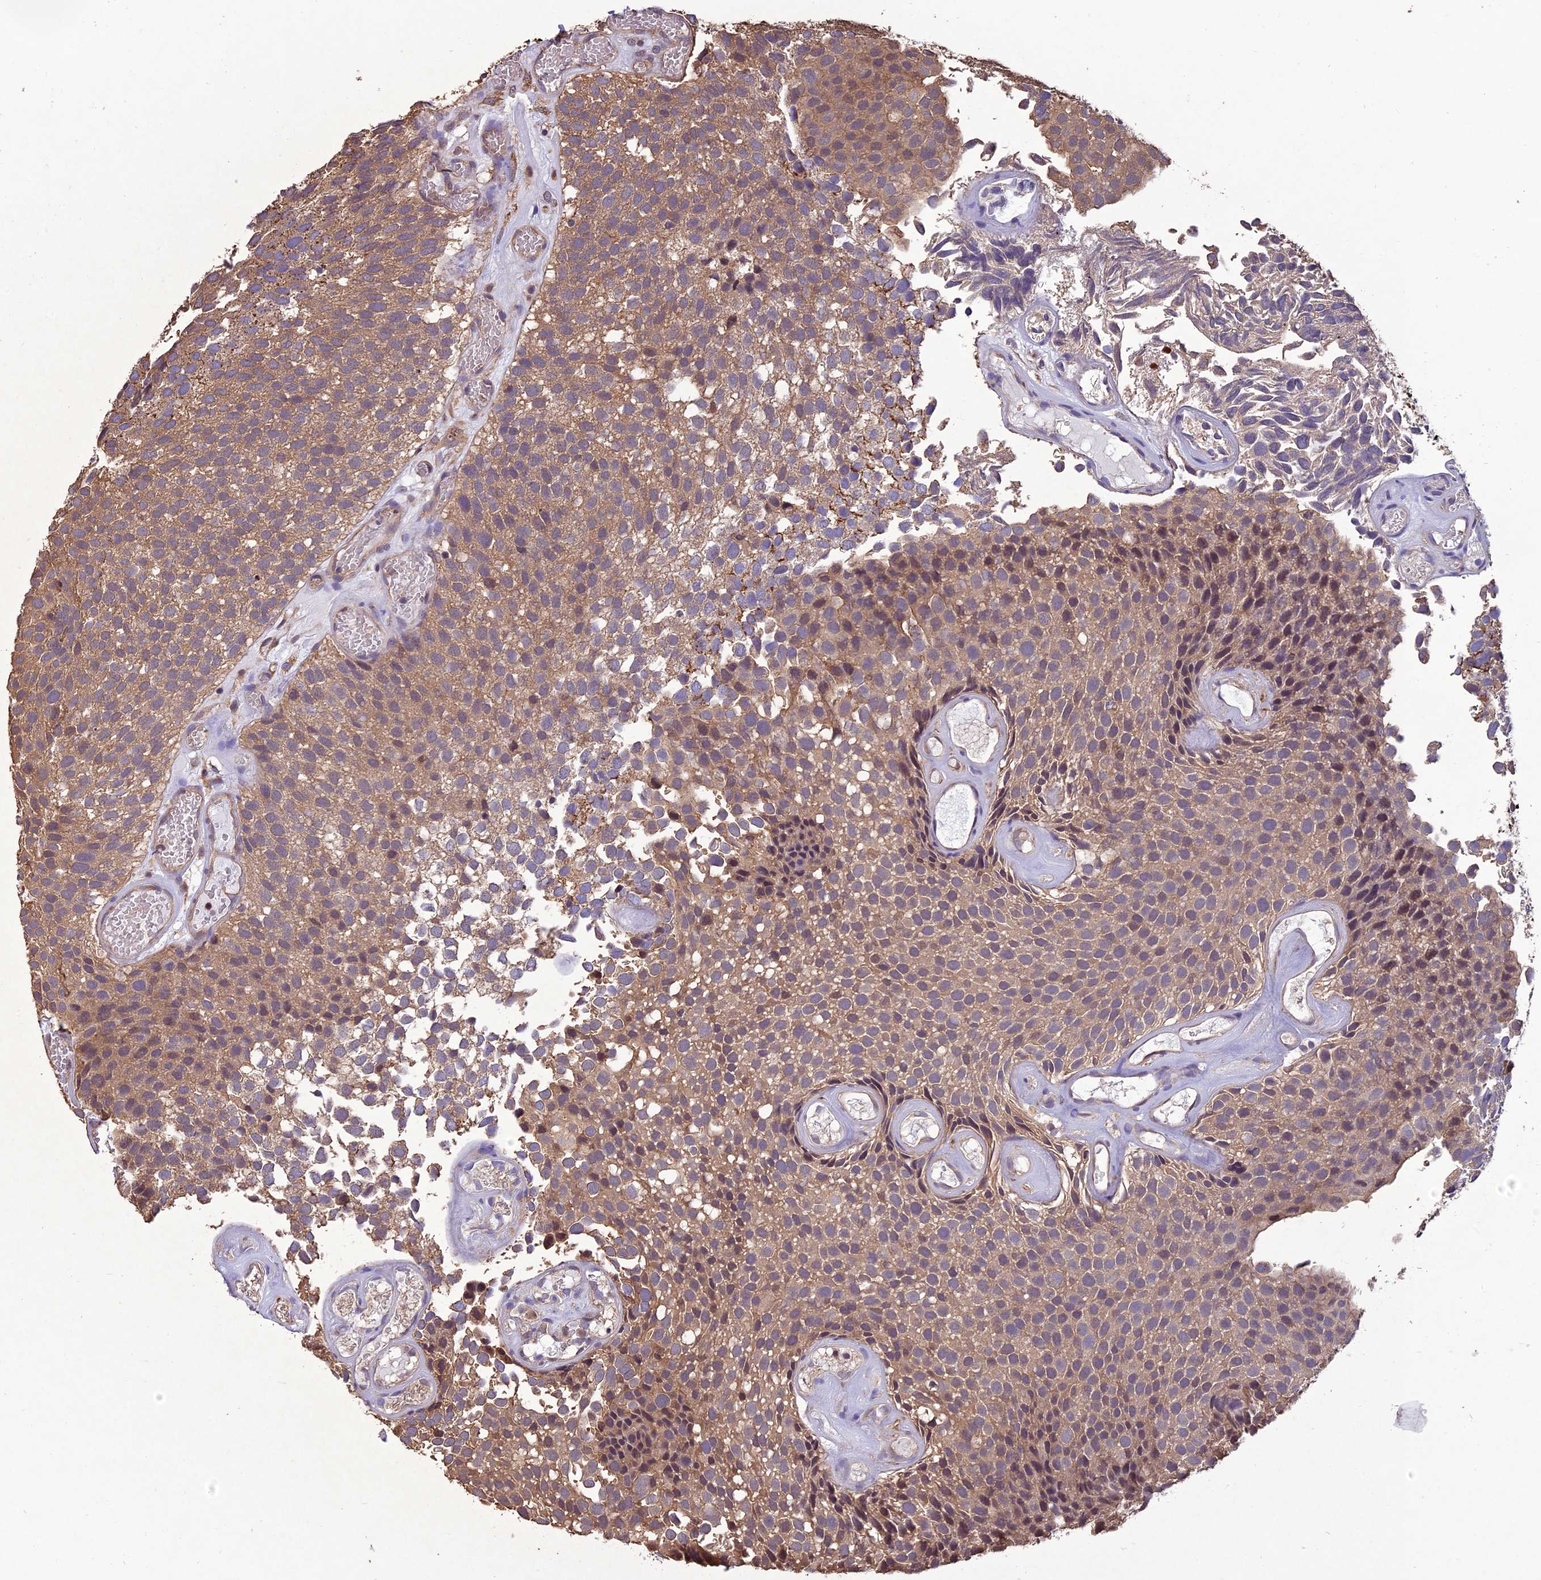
{"staining": {"intensity": "weak", "quantity": "25%-75%", "location": "cytoplasmic/membranous"}, "tissue": "urothelial cancer", "cell_type": "Tumor cells", "image_type": "cancer", "snomed": [{"axis": "morphology", "description": "Urothelial carcinoma, Low grade"}, {"axis": "topography", "description": "Urinary bladder"}], "caption": "Urothelial cancer stained for a protein (brown) exhibits weak cytoplasmic/membranous positive expression in about 25%-75% of tumor cells.", "gene": "CHMP2A", "patient": {"sex": "male", "age": 89}}